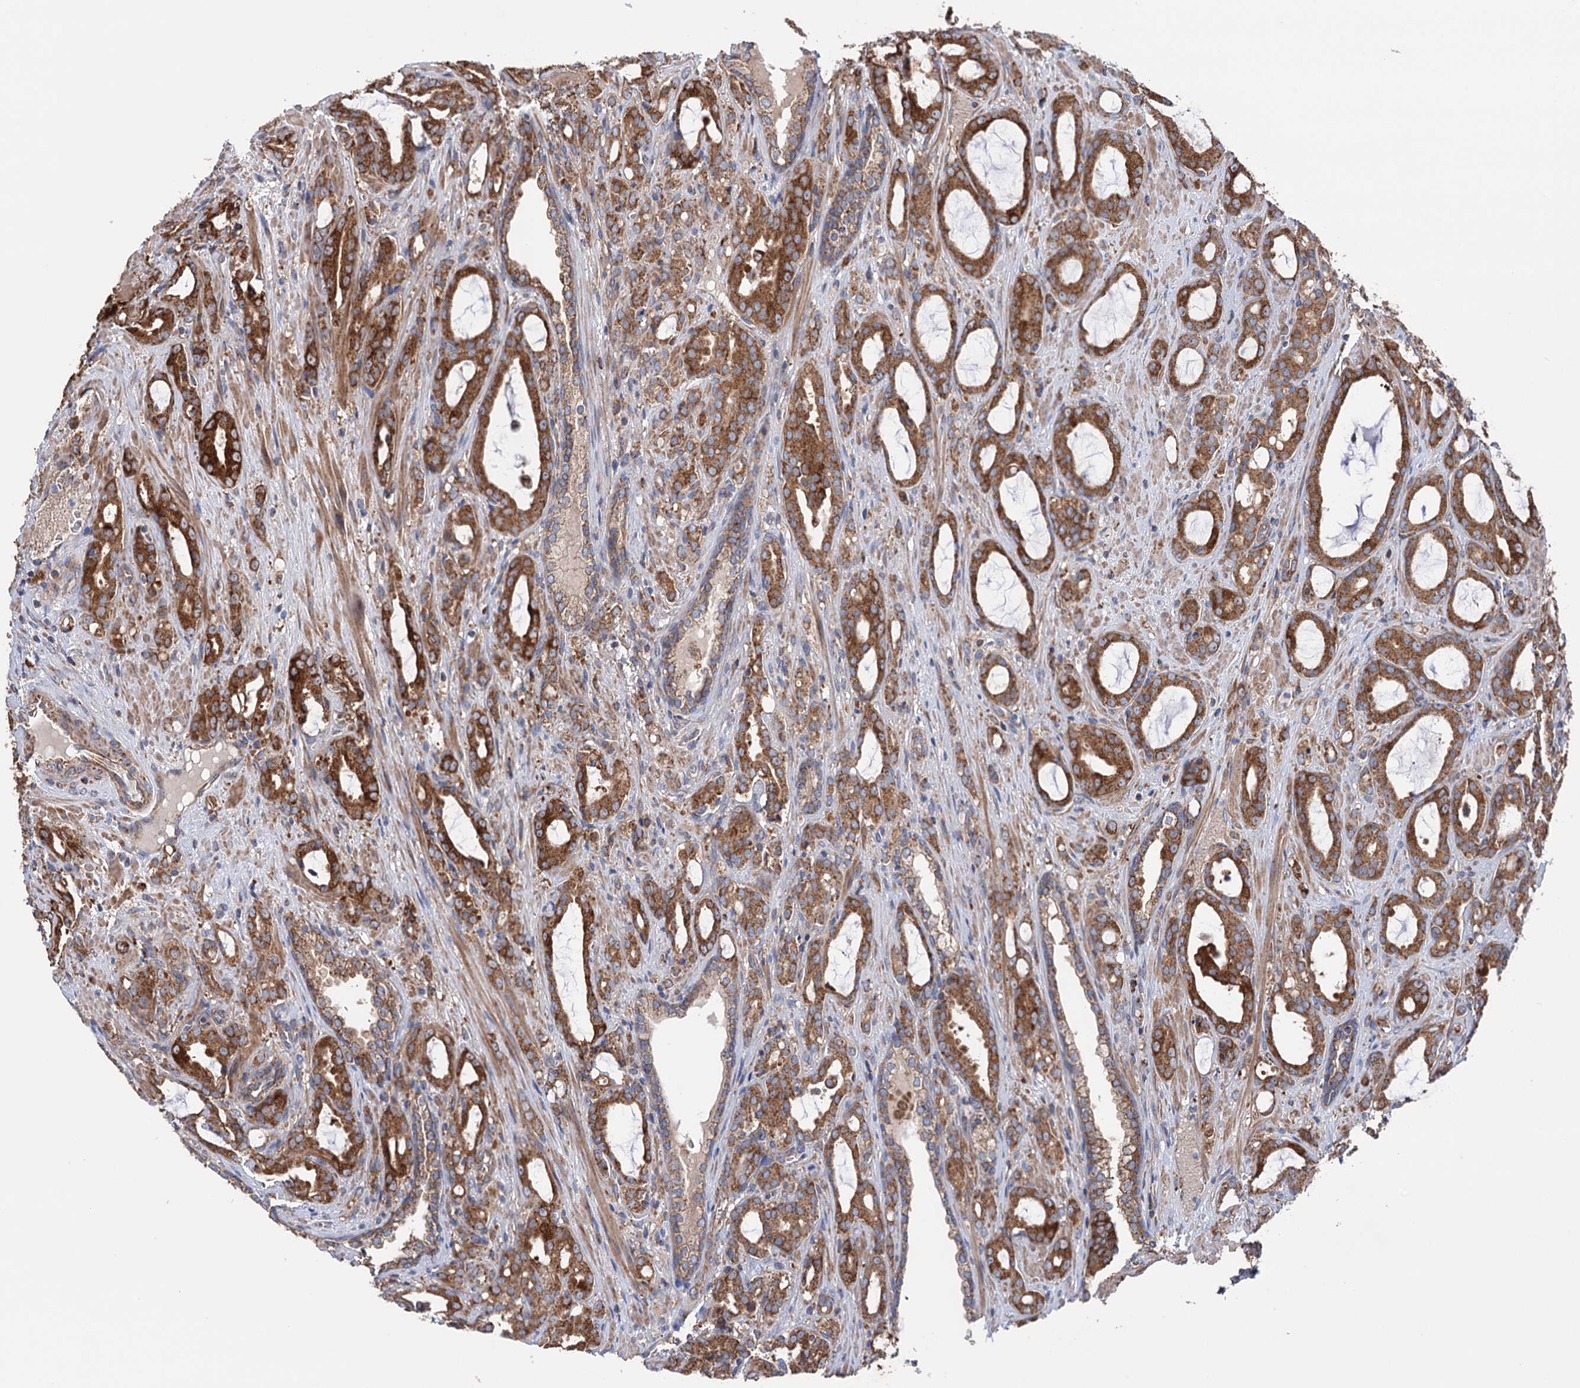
{"staining": {"intensity": "moderate", "quantity": ">75%", "location": "cytoplasmic/membranous"}, "tissue": "prostate cancer", "cell_type": "Tumor cells", "image_type": "cancer", "snomed": [{"axis": "morphology", "description": "Adenocarcinoma, High grade"}, {"axis": "topography", "description": "Prostate"}], "caption": "A high-resolution micrograph shows immunohistochemistry (IHC) staining of prostate cancer, which demonstrates moderate cytoplasmic/membranous positivity in about >75% of tumor cells.", "gene": "SUCLA2", "patient": {"sex": "male", "age": 72}}